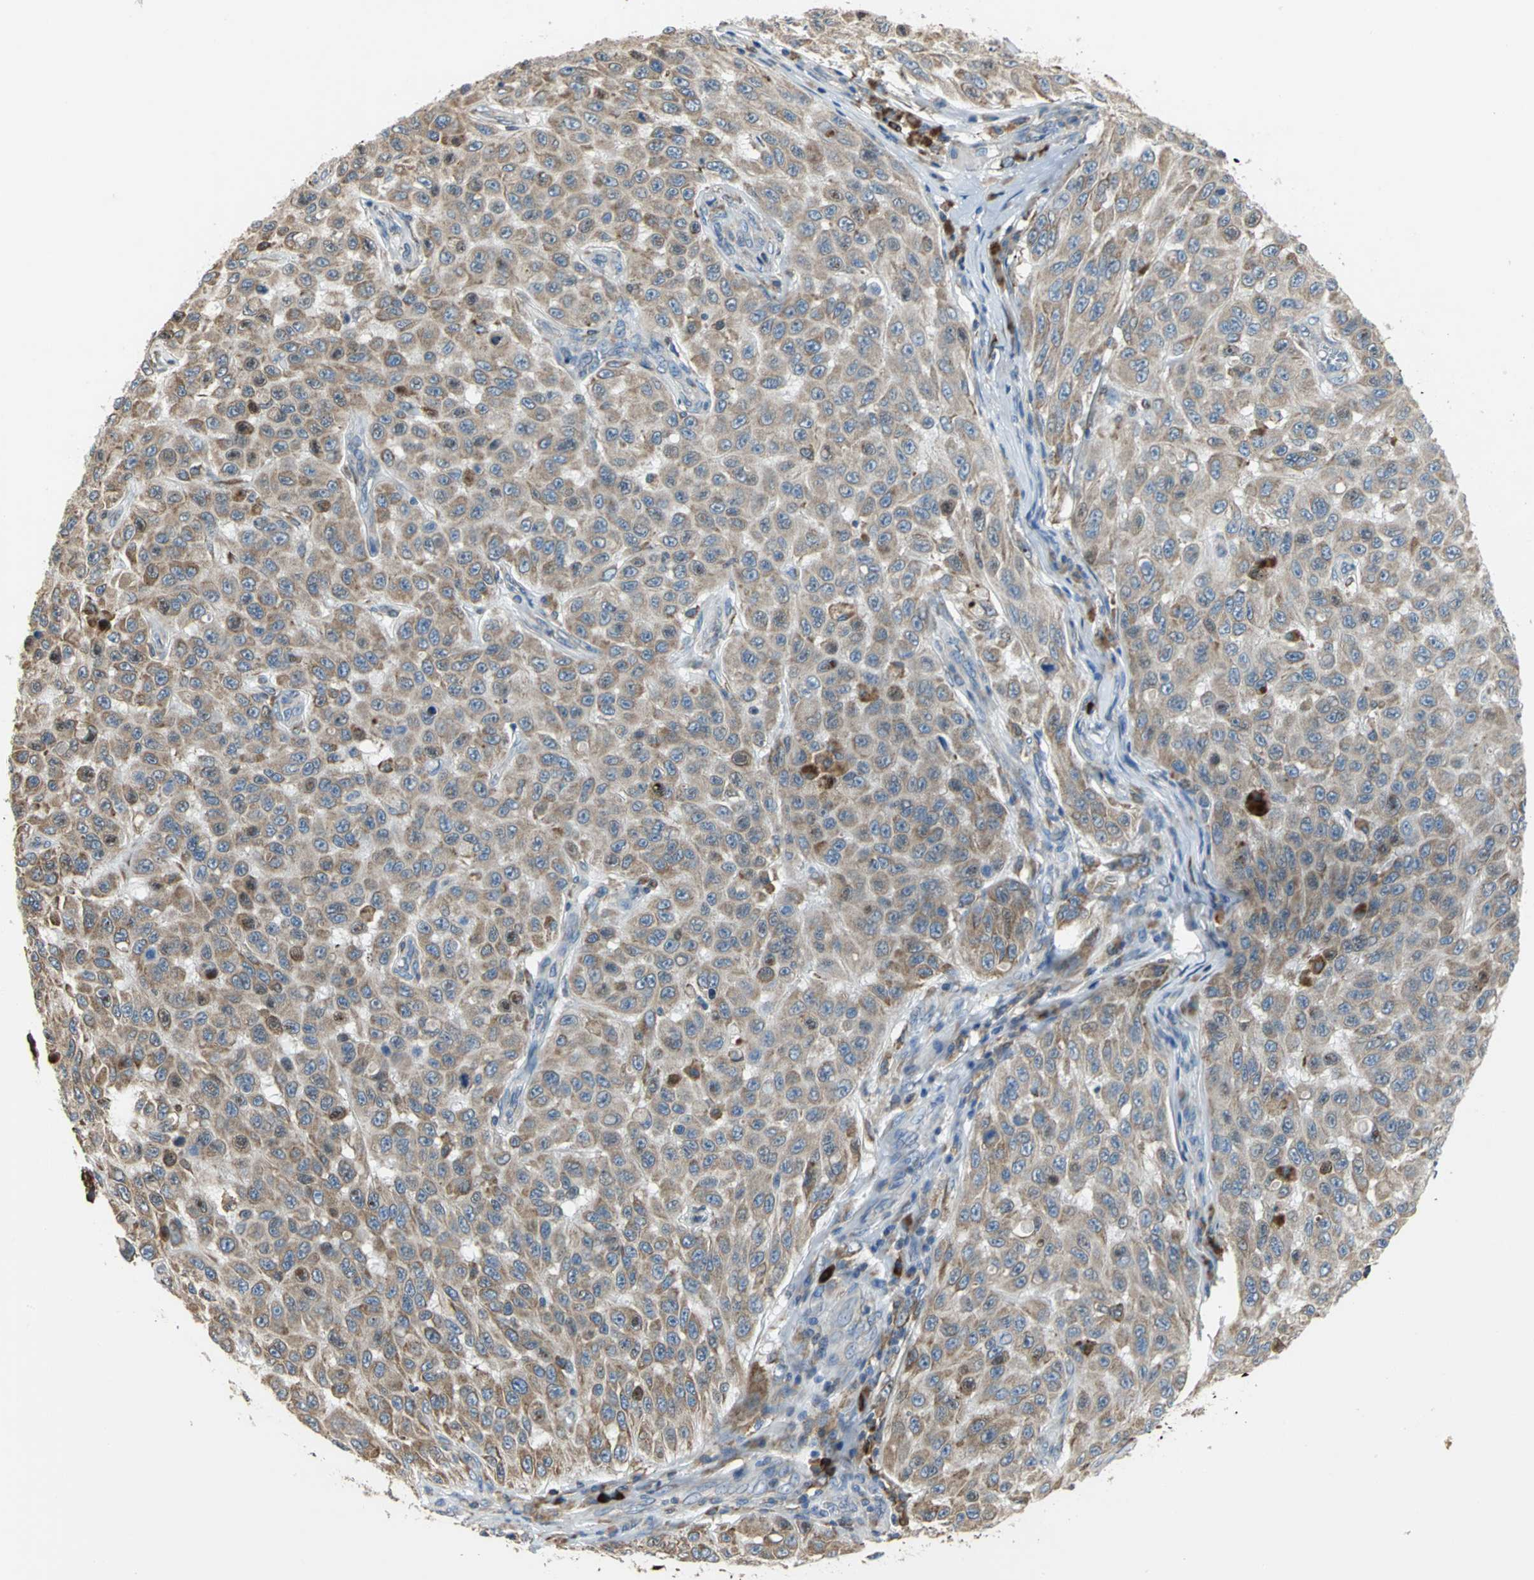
{"staining": {"intensity": "moderate", "quantity": ">75%", "location": "cytoplasmic/membranous"}, "tissue": "melanoma", "cell_type": "Tumor cells", "image_type": "cancer", "snomed": [{"axis": "morphology", "description": "Malignant melanoma, NOS"}, {"axis": "topography", "description": "Skin"}], "caption": "A medium amount of moderate cytoplasmic/membranous staining is seen in about >75% of tumor cells in malignant melanoma tissue. Immunohistochemistry (ihc) stains the protein in brown and the nuclei are stained blue.", "gene": "SDF2L1", "patient": {"sex": "male", "age": 30}}